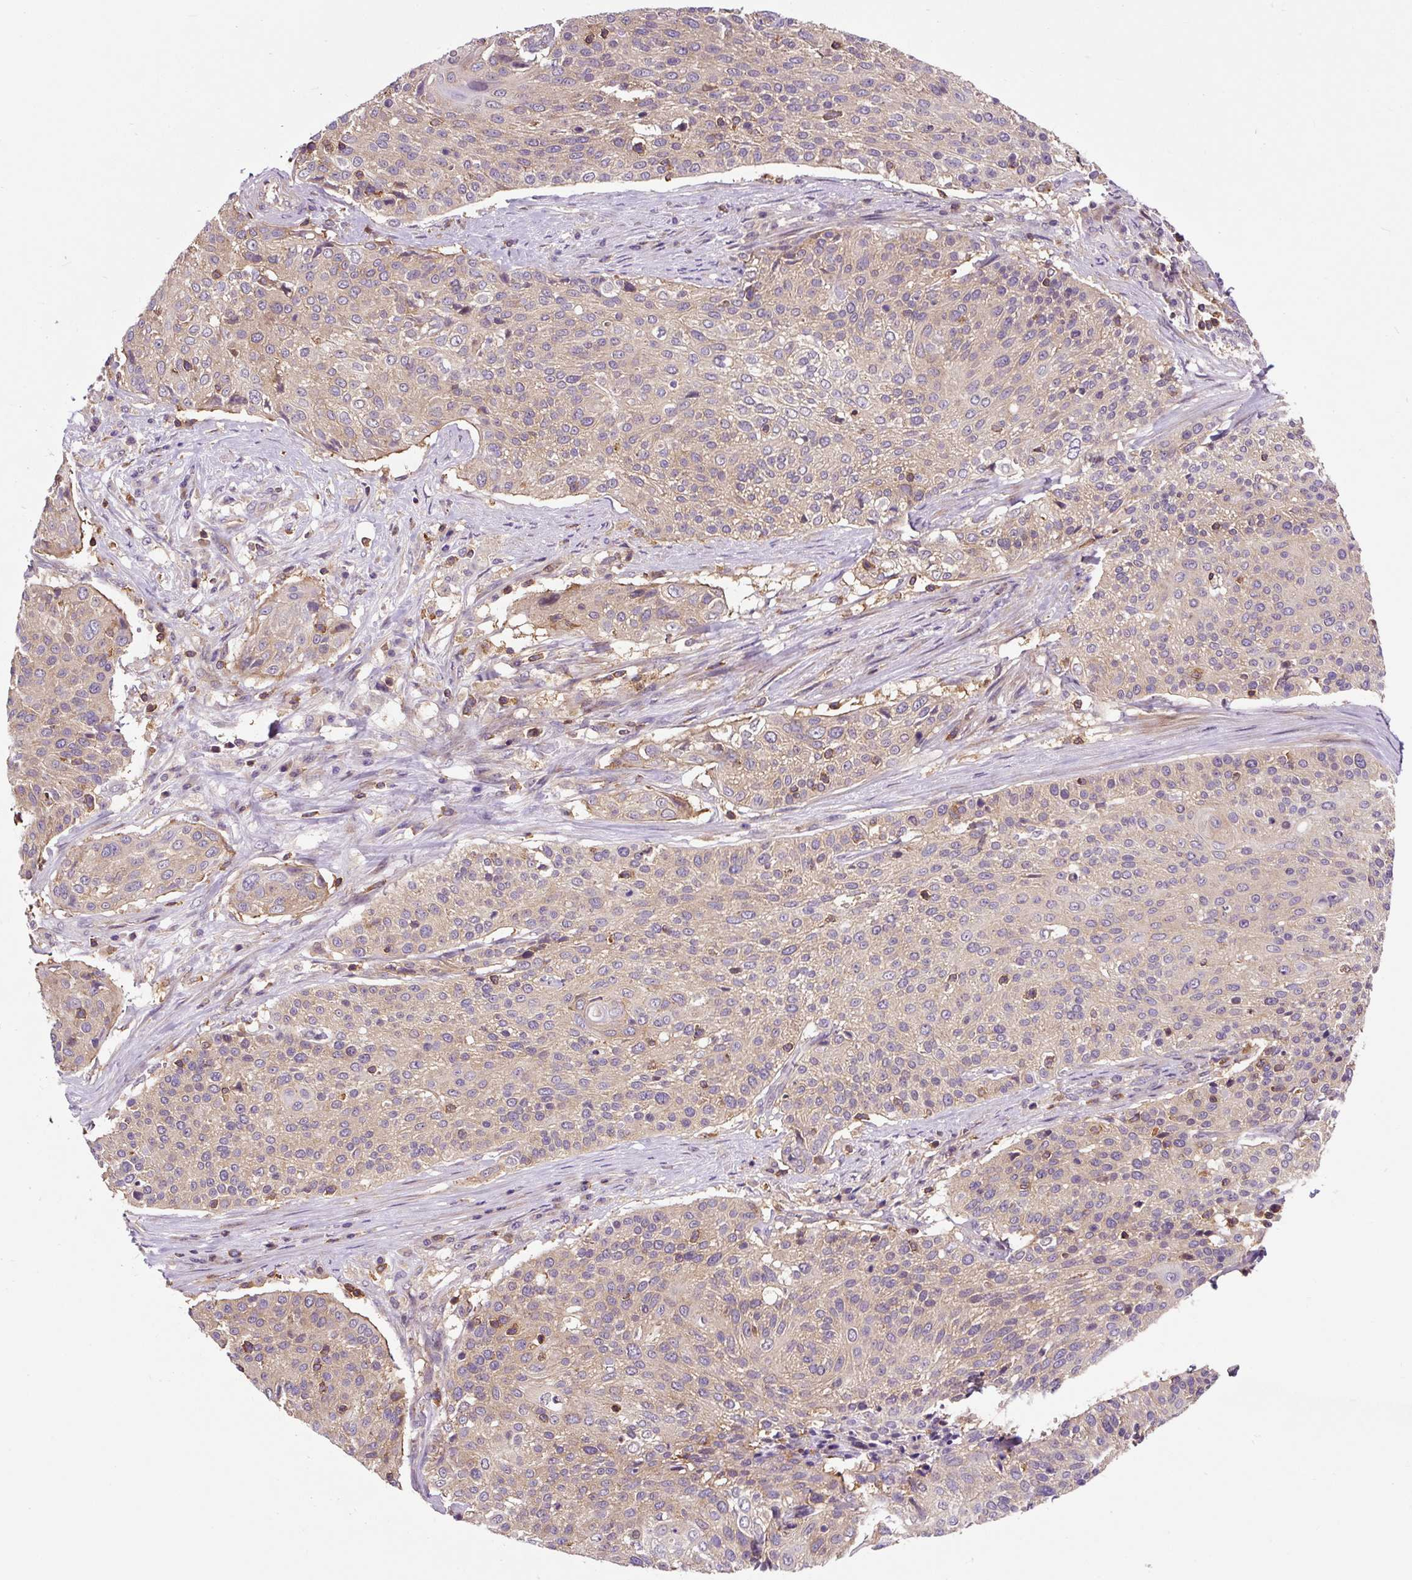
{"staining": {"intensity": "weak", "quantity": ">75%", "location": "cytoplasmic/membranous"}, "tissue": "cervical cancer", "cell_type": "Tumor cells", "image_type": "cancer", "snomed": [{"axis": "morphology", "description": "Squamous cell carcinoma, NOS"}, {"axis": "topography", "description": "Cervix"}], "caption": "Weak cytoplasmic/membranous protein expression is appreciated in approximately >75% of tumor cells in cervical cancer. (Brightfield microscopy of DAB IHC at high magnification).", "gene": "CISD3", "patient": {"sex": "female", "age": 31}}